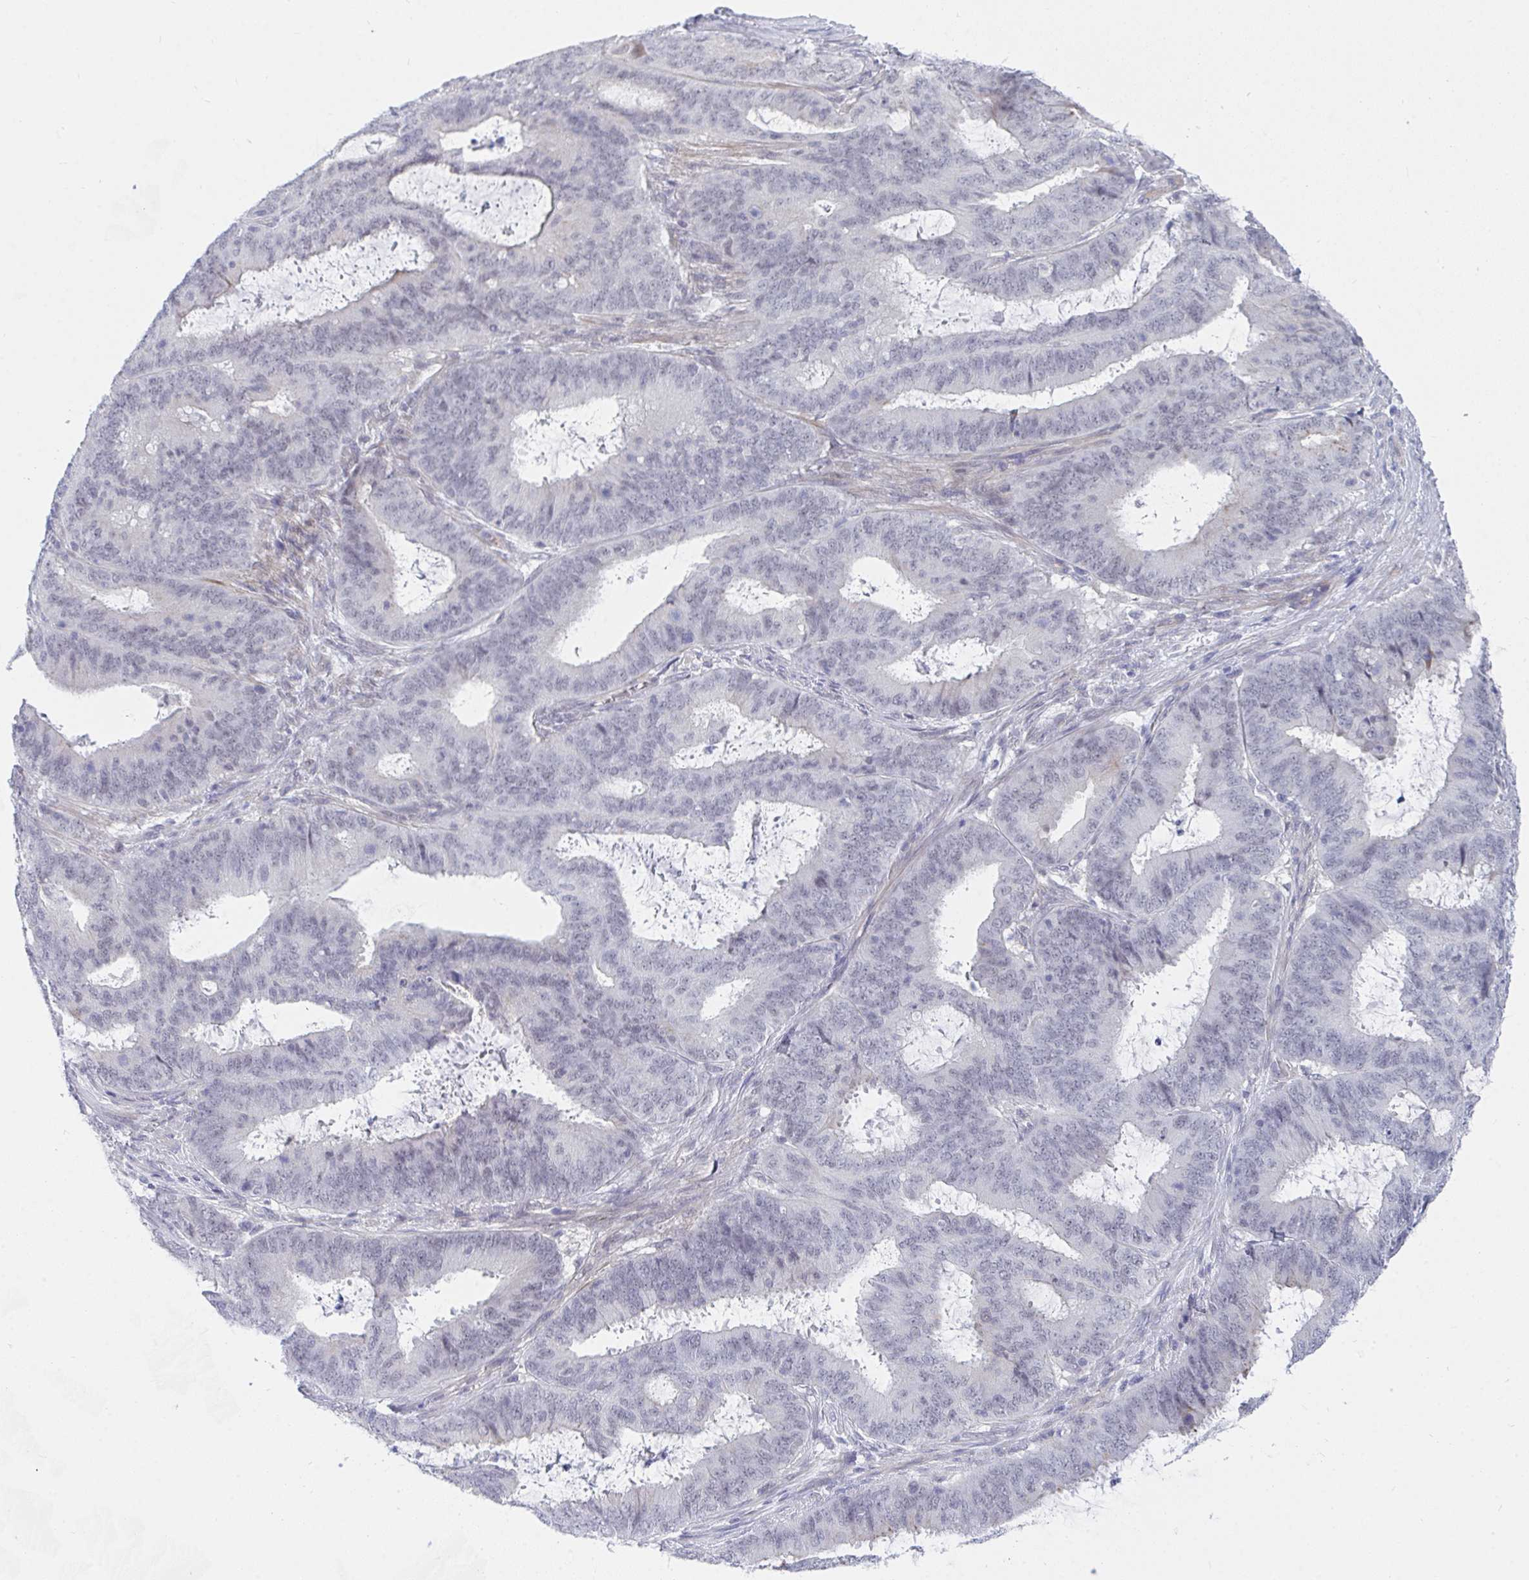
{"staining": {"intensity": "negative", "quantity": "none", "location": "none"}, "tissue": "endometrial cancer", "cell_type": "Tumor cells", "image_type": "cancer", "snomed": [{"axis": "morphology", "description": "Adenocarcinoma, NOS"}, {"axis": "topography", "description": "Endometrium"}], "caption": "IHC image of endometrial cancer stained for a protein (brown), which reveals no staining in tumor cells.", "gene": "DAOA", "patient": {"sex": "female", "age": 51}}